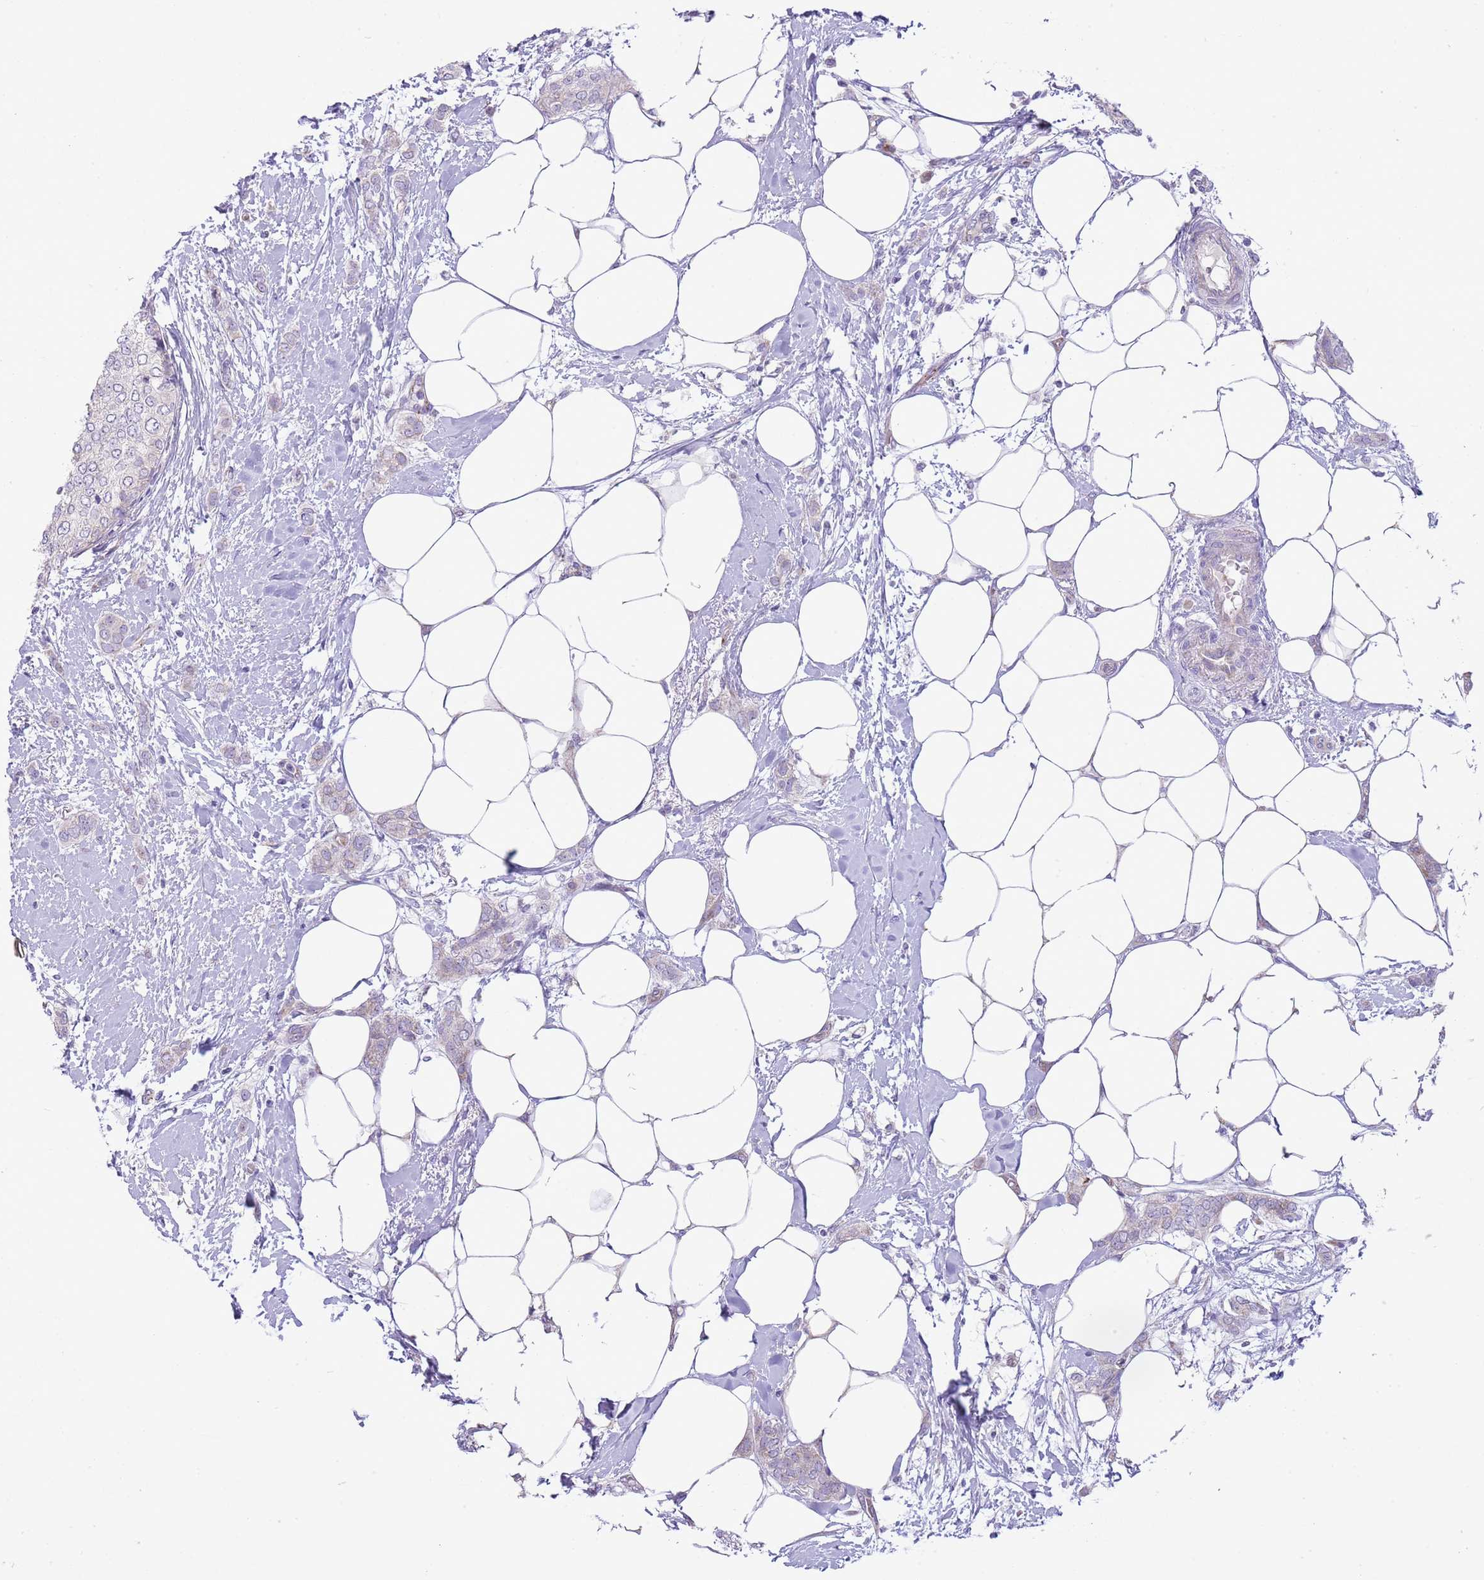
{"staining": {"intensity": "negative", "quantity": "none", "location": "none"}, "tissue": "breast cancer", "cell_type": "Tumor cells", "image_type": "cancer", "snomed": [{"axis": "morphology", "description": "Duct carcinoma"}, {"axis": "topography", "description": "Breast"}], "caption": "Invasive ductal carcinoma (breast) stained for a protein using IHC demonstrates no expression tumor cells.", "gene": "OAZ2", "patient": {"sex": "female", "age": 72}}